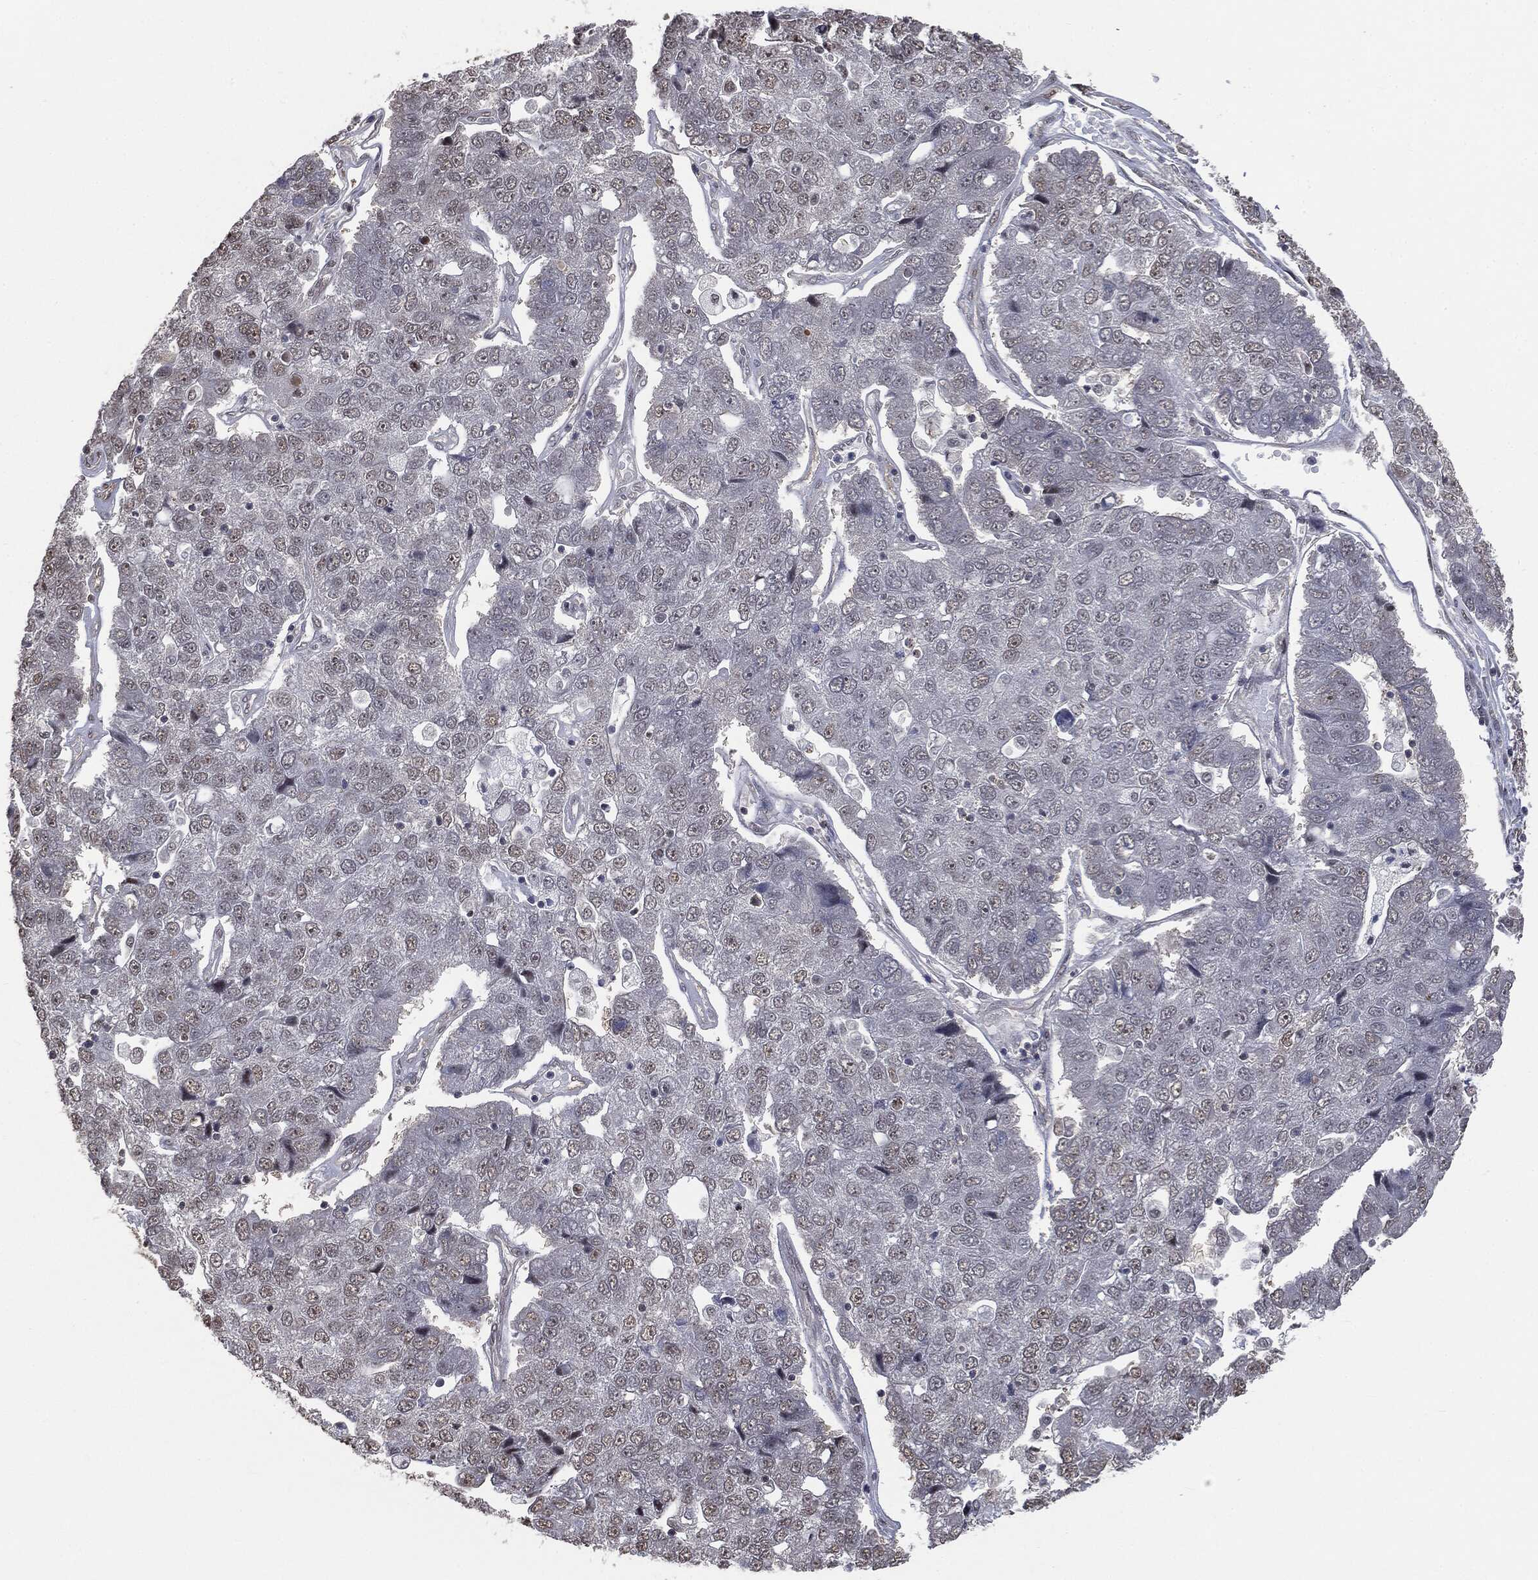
{"staining": {"intensity": "weak", "quantity": "<25%", "location": "nuclear"}, "tissue": "pancreatic cancer", "cell_type": "Tumor cells", "image_type": "cancer", "snomed": [{"axis": "morphology", "description": "Adenocarcinoma, NOS"}, {"axis": "topography", "description": "Pancreas"}], "caption": "The IHC histopathology image has no significant expression in tumor cells of adenocarcinoma (pancreatic) tissue.", "gene": "SHLD2", "patient": {"sex": "female", "age": 61}}